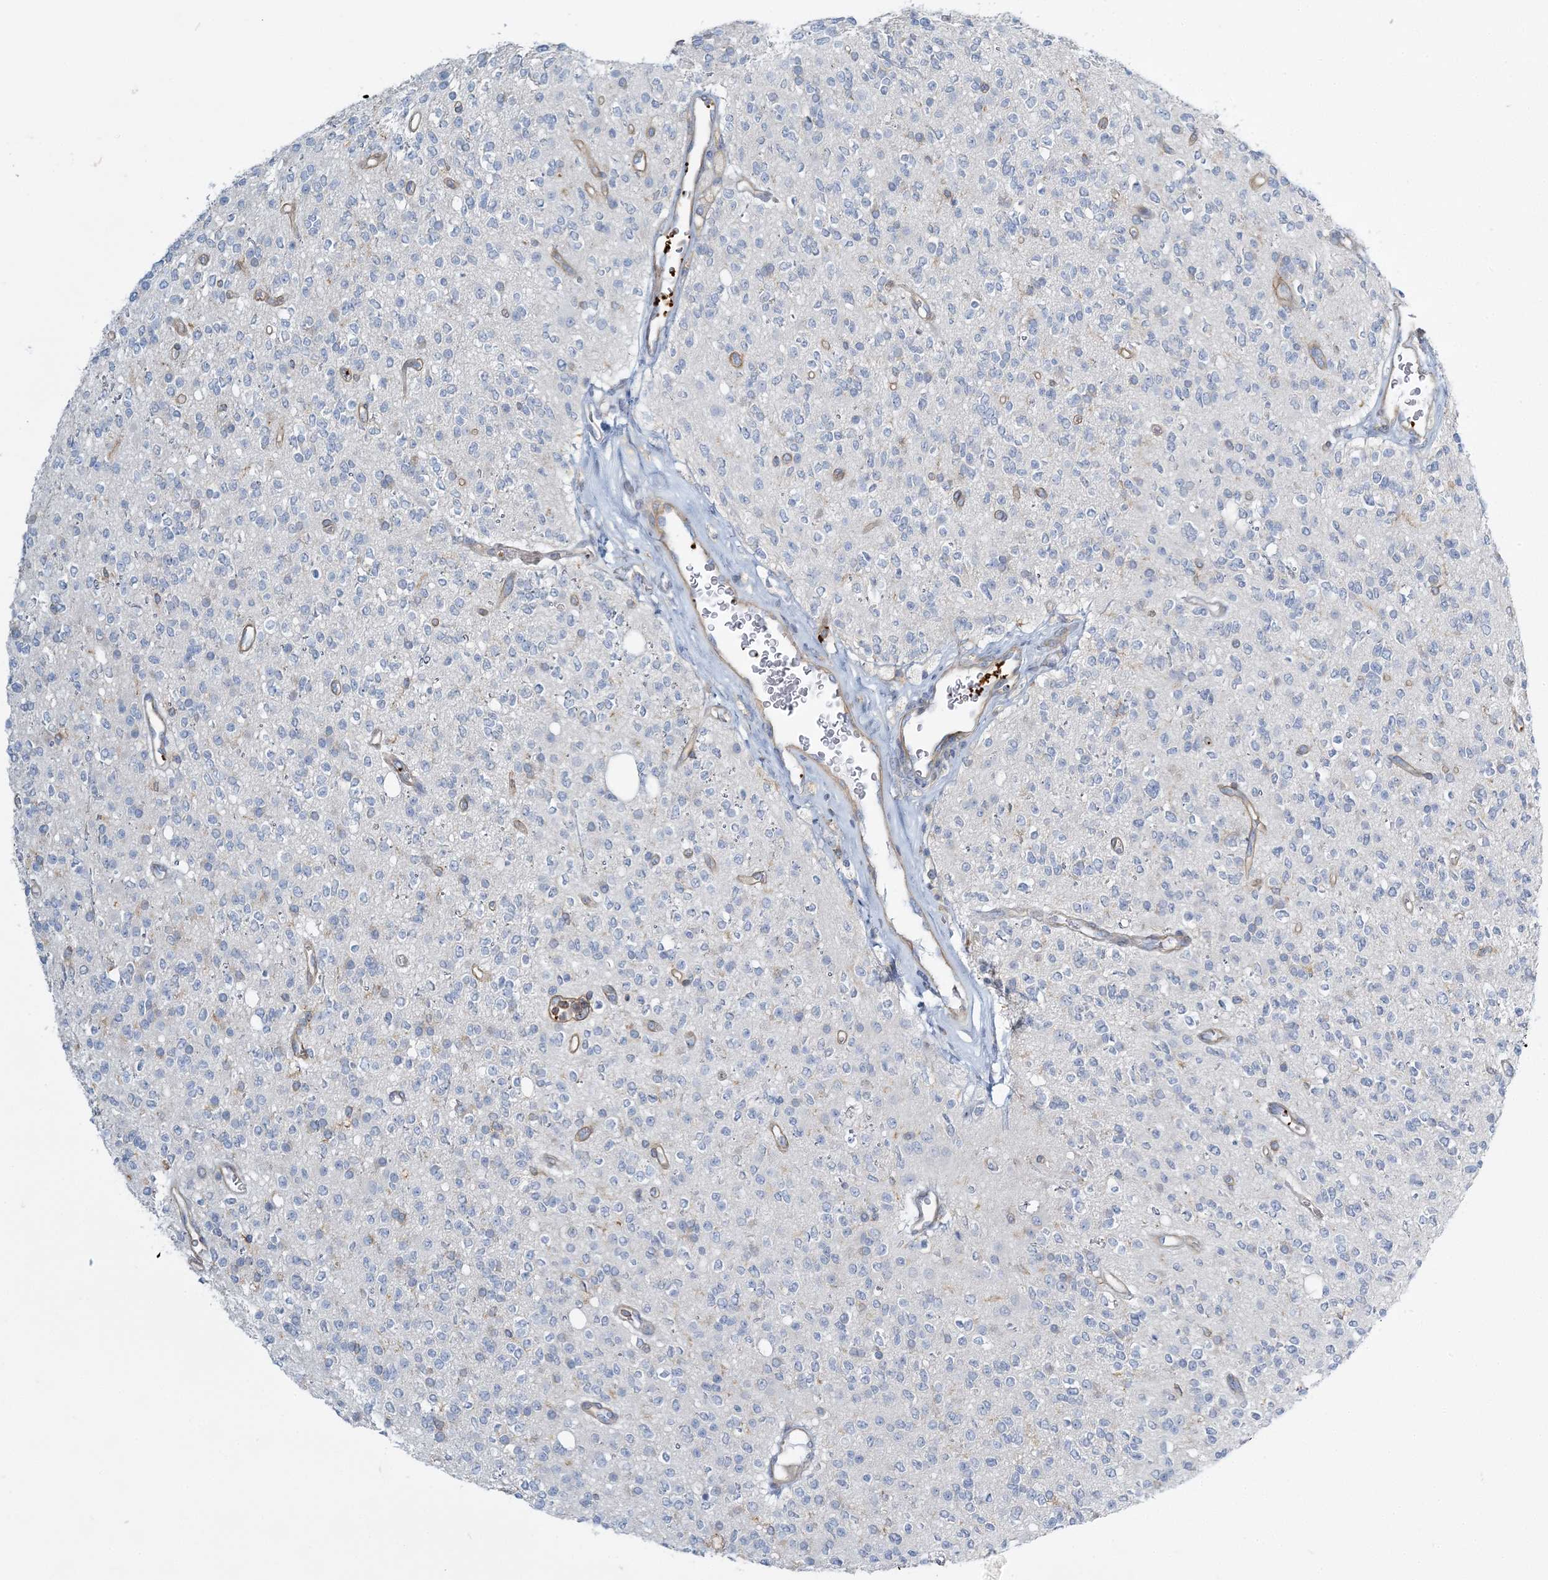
{"staining": {"intensity": "negative", "quantity": "none", "location": "none"}, "tissue": "glioma", "cell_type": "Tumor cells", "image_type": "cancer", "snomed": [{"axis": "morphology", "description": "Glioma, malignant, High grade"}, {"axis": "topography", "description": "Brain"}], "caption": "Immunohistochemical staining of human high-grade glioma (malignant) shows no significant staining in tumor cells.", "gene": "CUEDC2", "patient": {"sex": "male", "age": 34}}